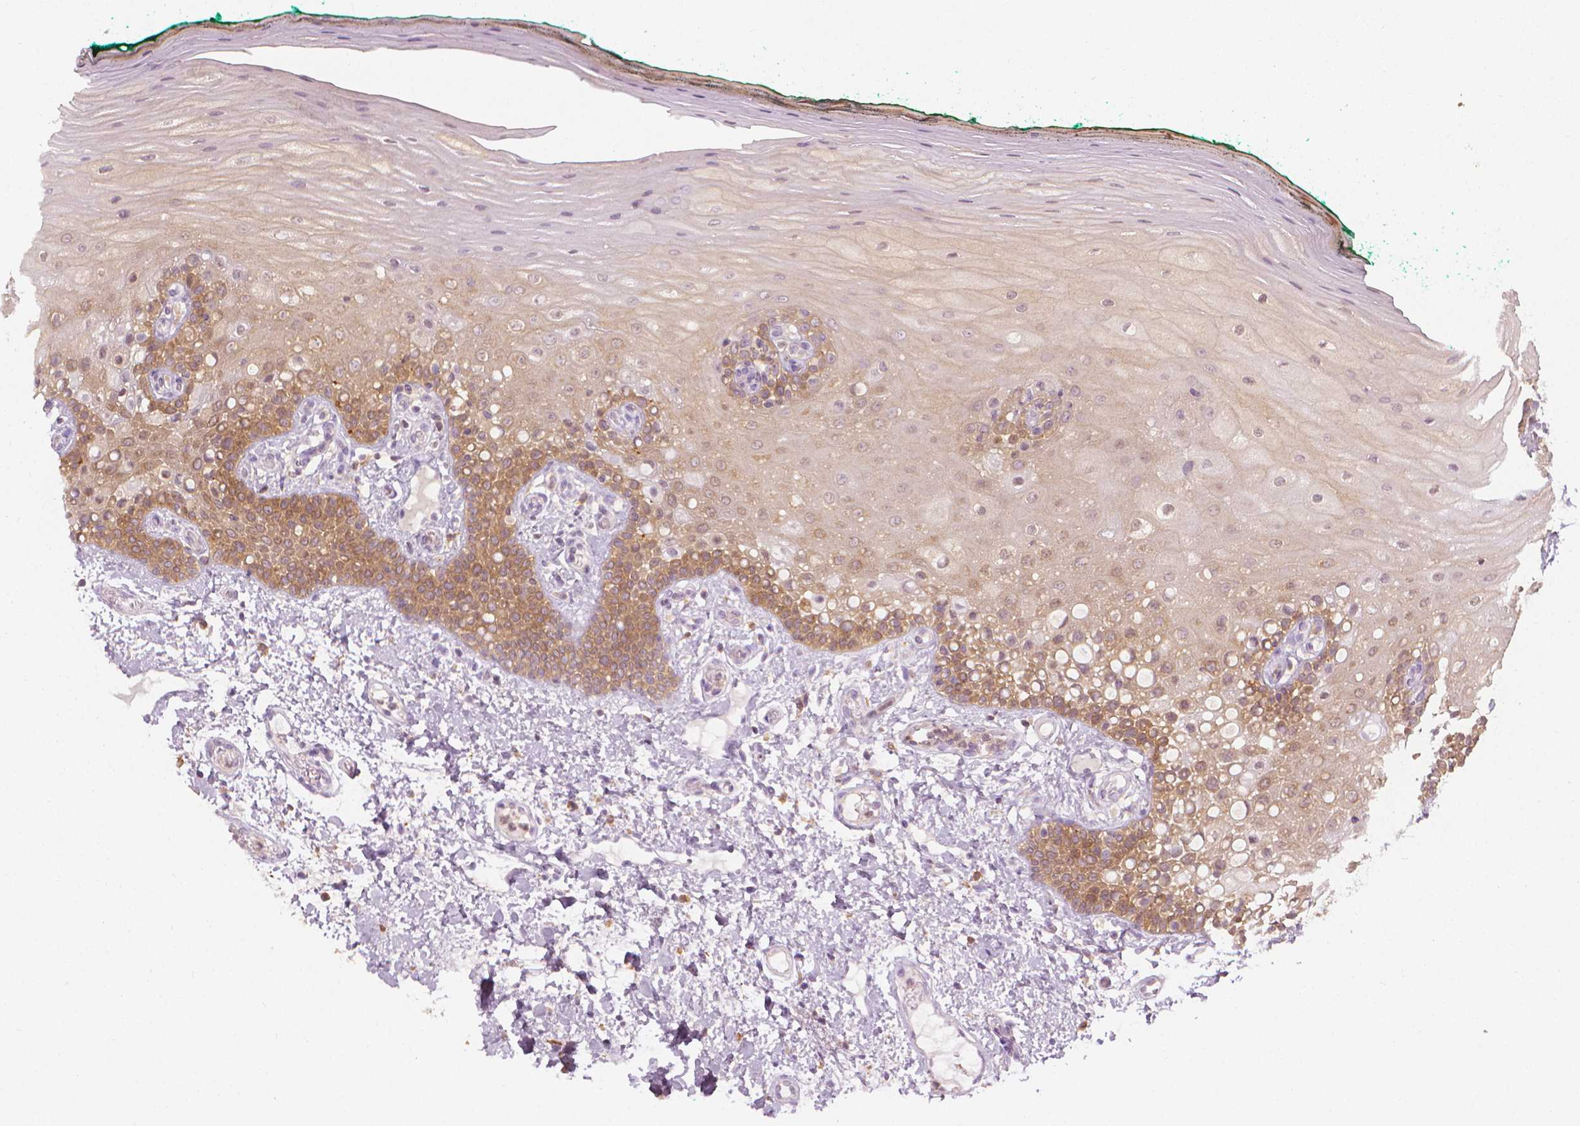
{"staining": {"intensity": "moderate", "quantity": "<25%", "location": "cytoplasmic/membranous"}, "tissue": "oral mucosa", "cell_type": "Squamous epithelial cells", "image_type": "normal", "snomed": [{"axis": "morphology", "description": "Normal tissue, NOS"}, {"axis": "topography", "description": "Oral tissue"}], "caption": "Protein expression by IHC shows moderate cytoplasmic/membranous expression in approximately <25% of squamous epithelial cells in benign oral mucosa. (DAB IHC with brightfield microscopy, high magnification).", "gene": "SHMT1", "patient": {"sex": "female", "age": 83}}